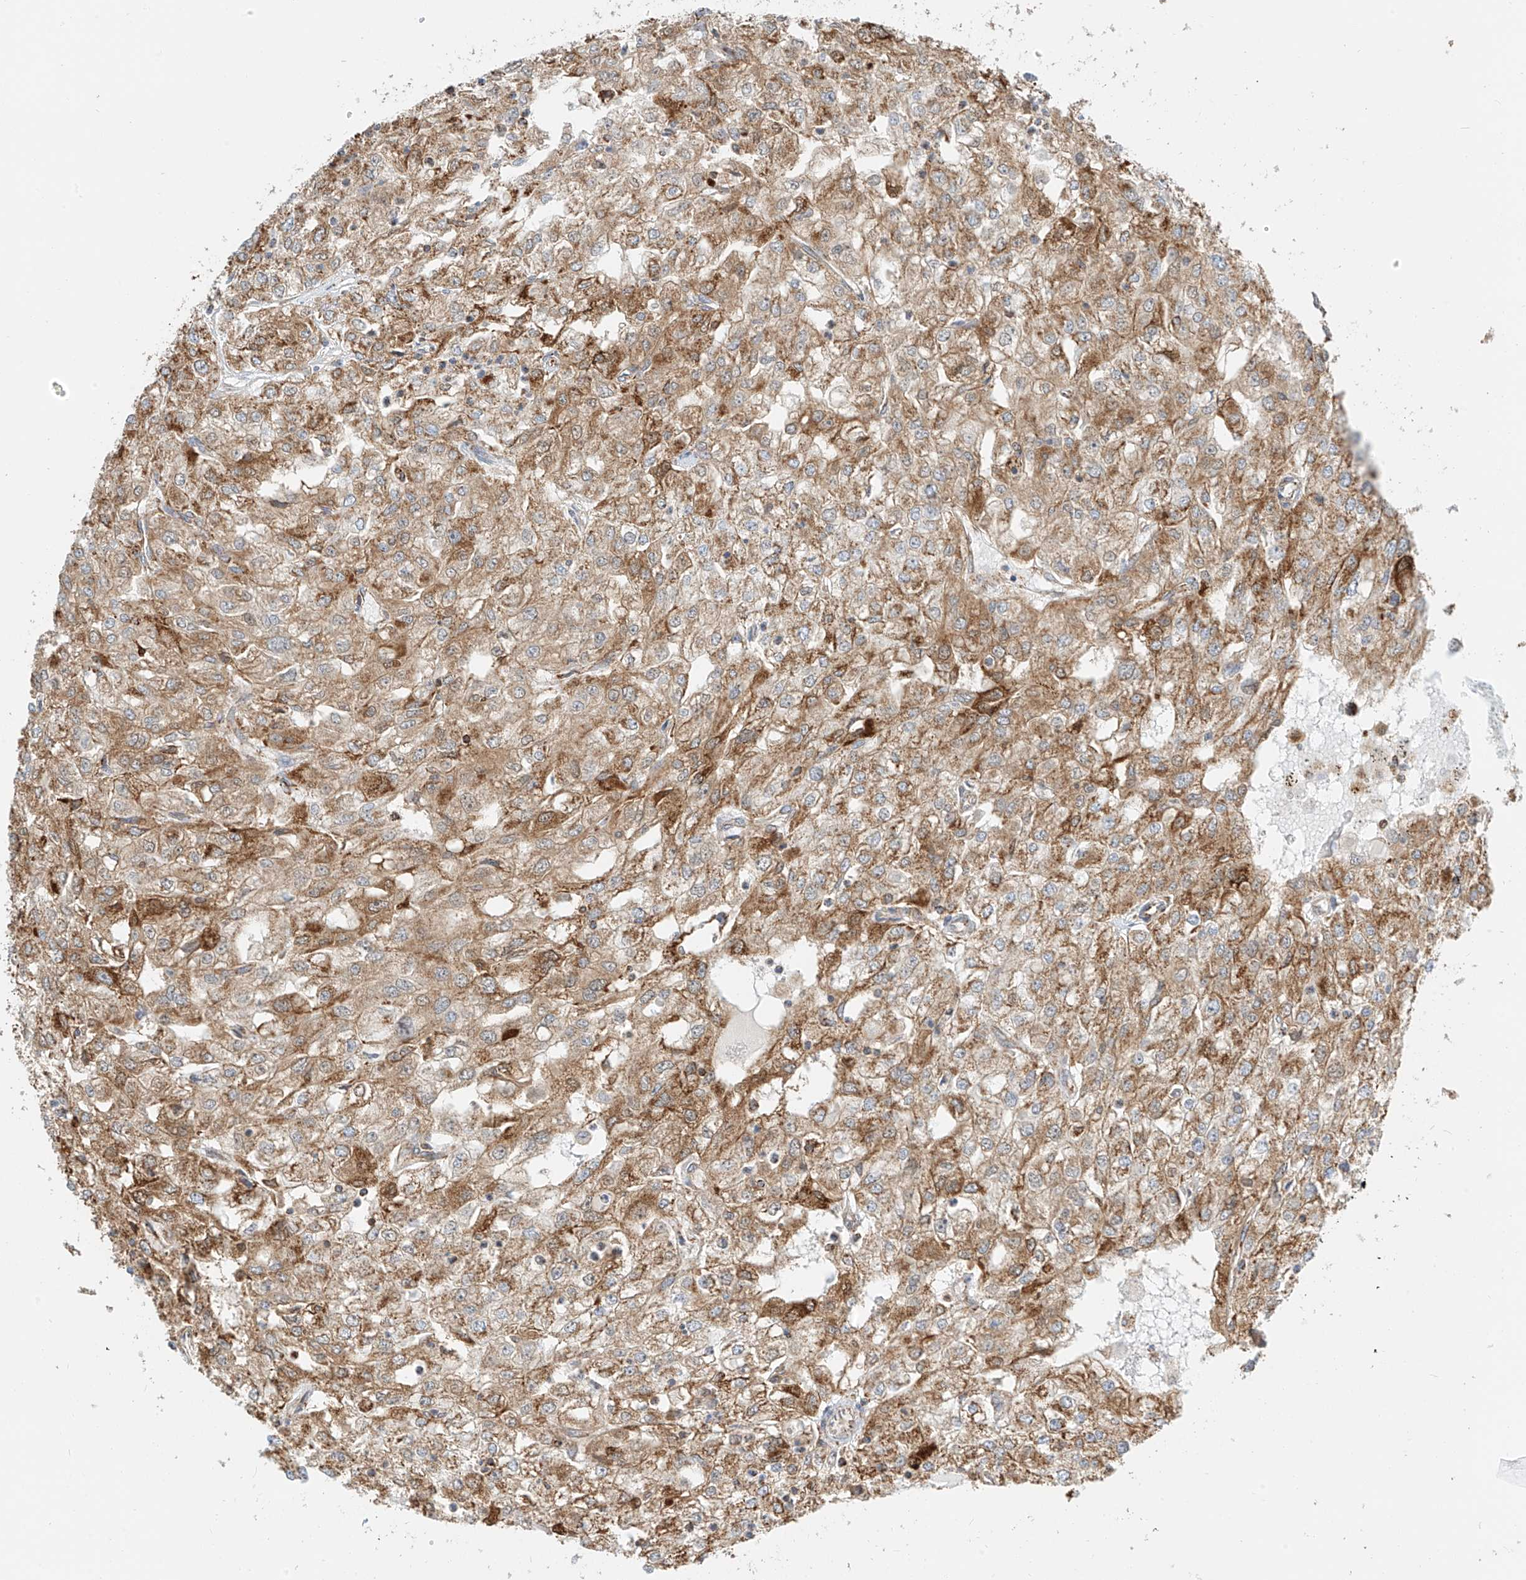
{"staining": {"intensity": "moderate", "quantity": ">75%", "location": "cytoplasmic/membranous"}, "tissue": "renal cancer", "cell_type": "Tumor cells", "image_type": "cancer", "snomed": [{"axis": "morphology", "description": "Adenocarcinoma, NOS"}, {"axis": "topography", "description": "Kidney"}], "caption": "Renal cancer (adenocarcinoma) stained for a protein (brown) displays moderate cytoplasmic/membranous positive staining in about >75% of tumor cells.", "gene": "PPA2", "patient": {"sex": "female", "age": 54}}